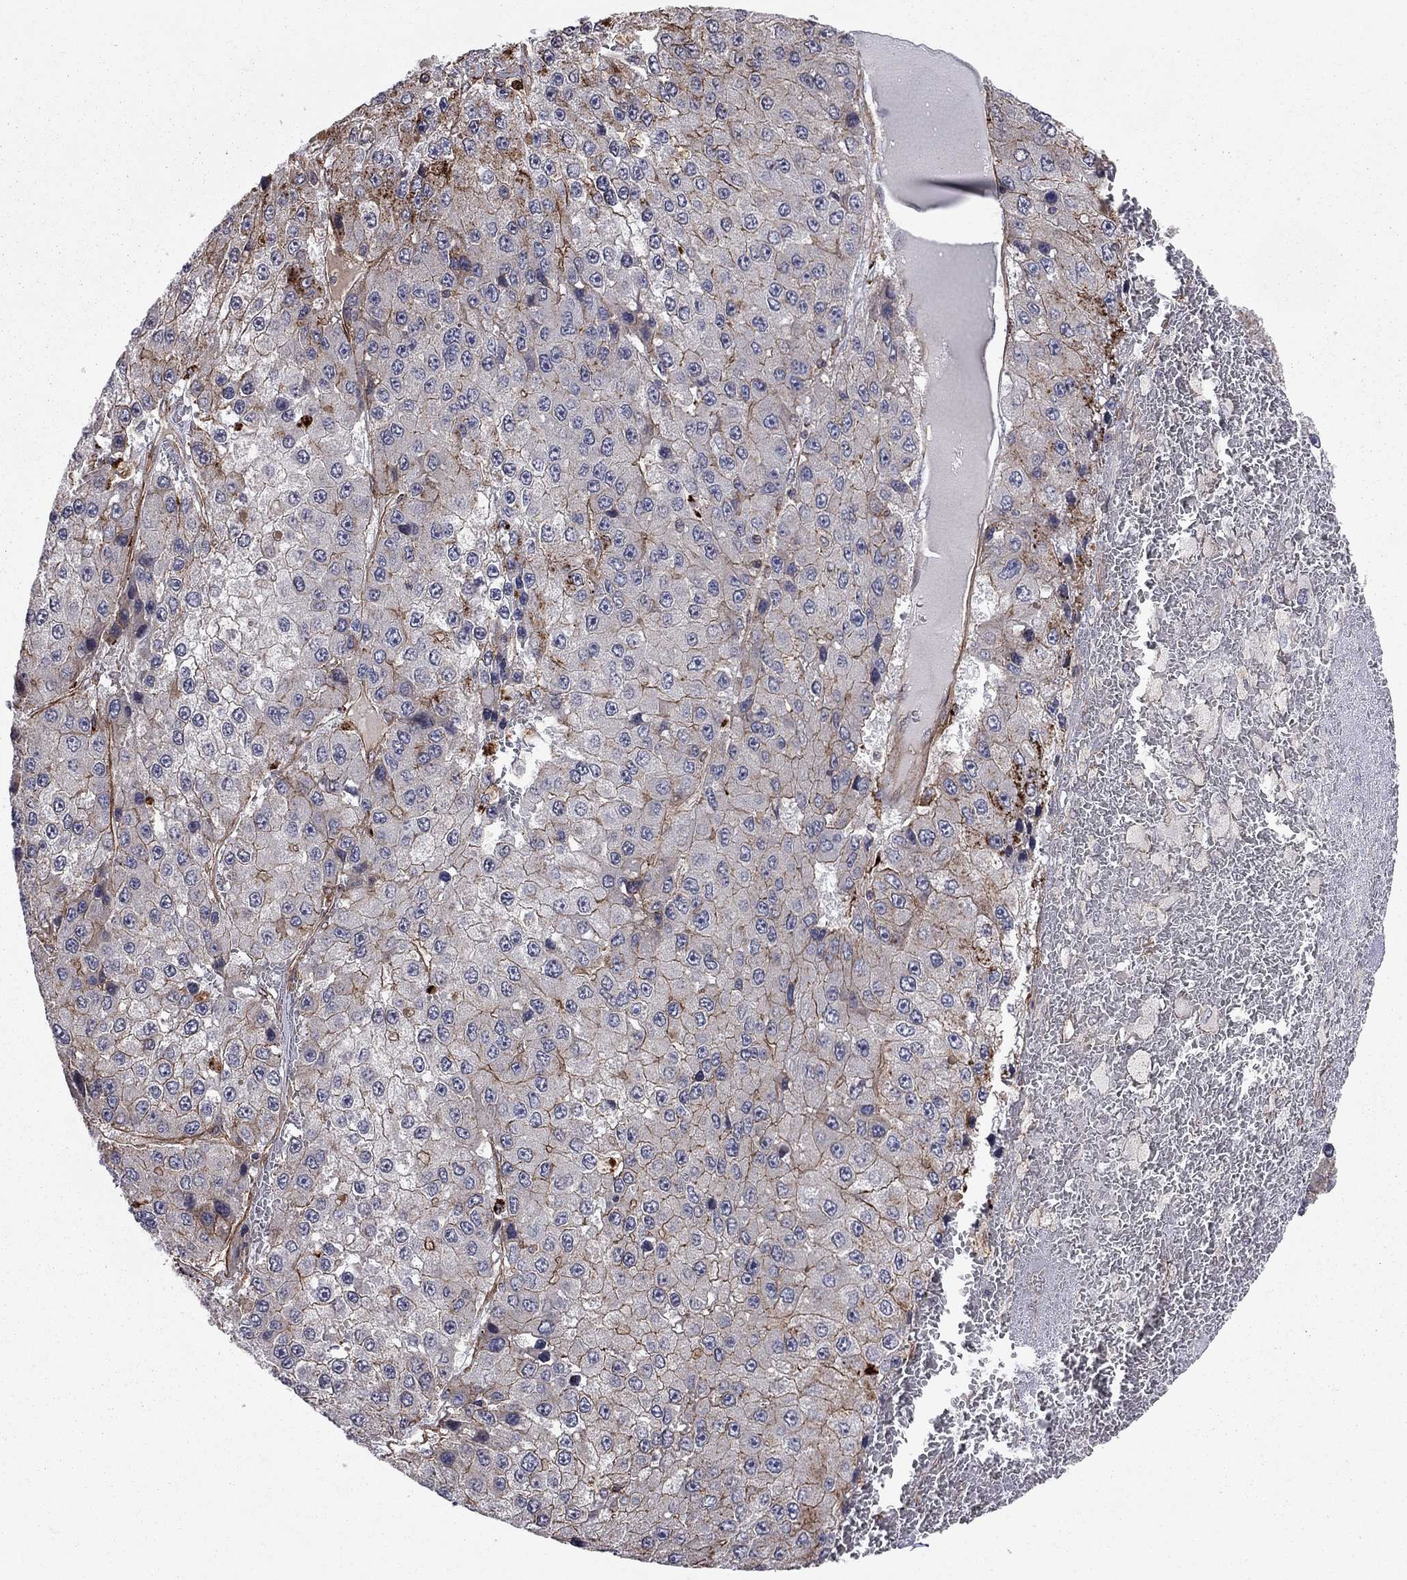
{"staining": {"intensity": "strong", "quantity": "25%-75%", "location": "cytoplasmic/membranous"}, "tissue": "liver cancer", "cell_type": "Tumor cells", "image_type": "cancer", "snomed": [{"axis": "morphology", "description": "Carcinoma, Hepatocellular, NOS"}, {"axis": "topography", "description": "Liver"}], "caption": "Immunohistochemical staining of liver hepatocellular carcinoma shows high levels of strong cytoplasmic/membranous staining in approximately 25%-75% of tumor cells. Immunohistochemistry (ihc) stains the protein of interest in brown and the nuclei are stained blue.", "gene": "RASEF", "patient": {"sex": "female", "age": 73}}